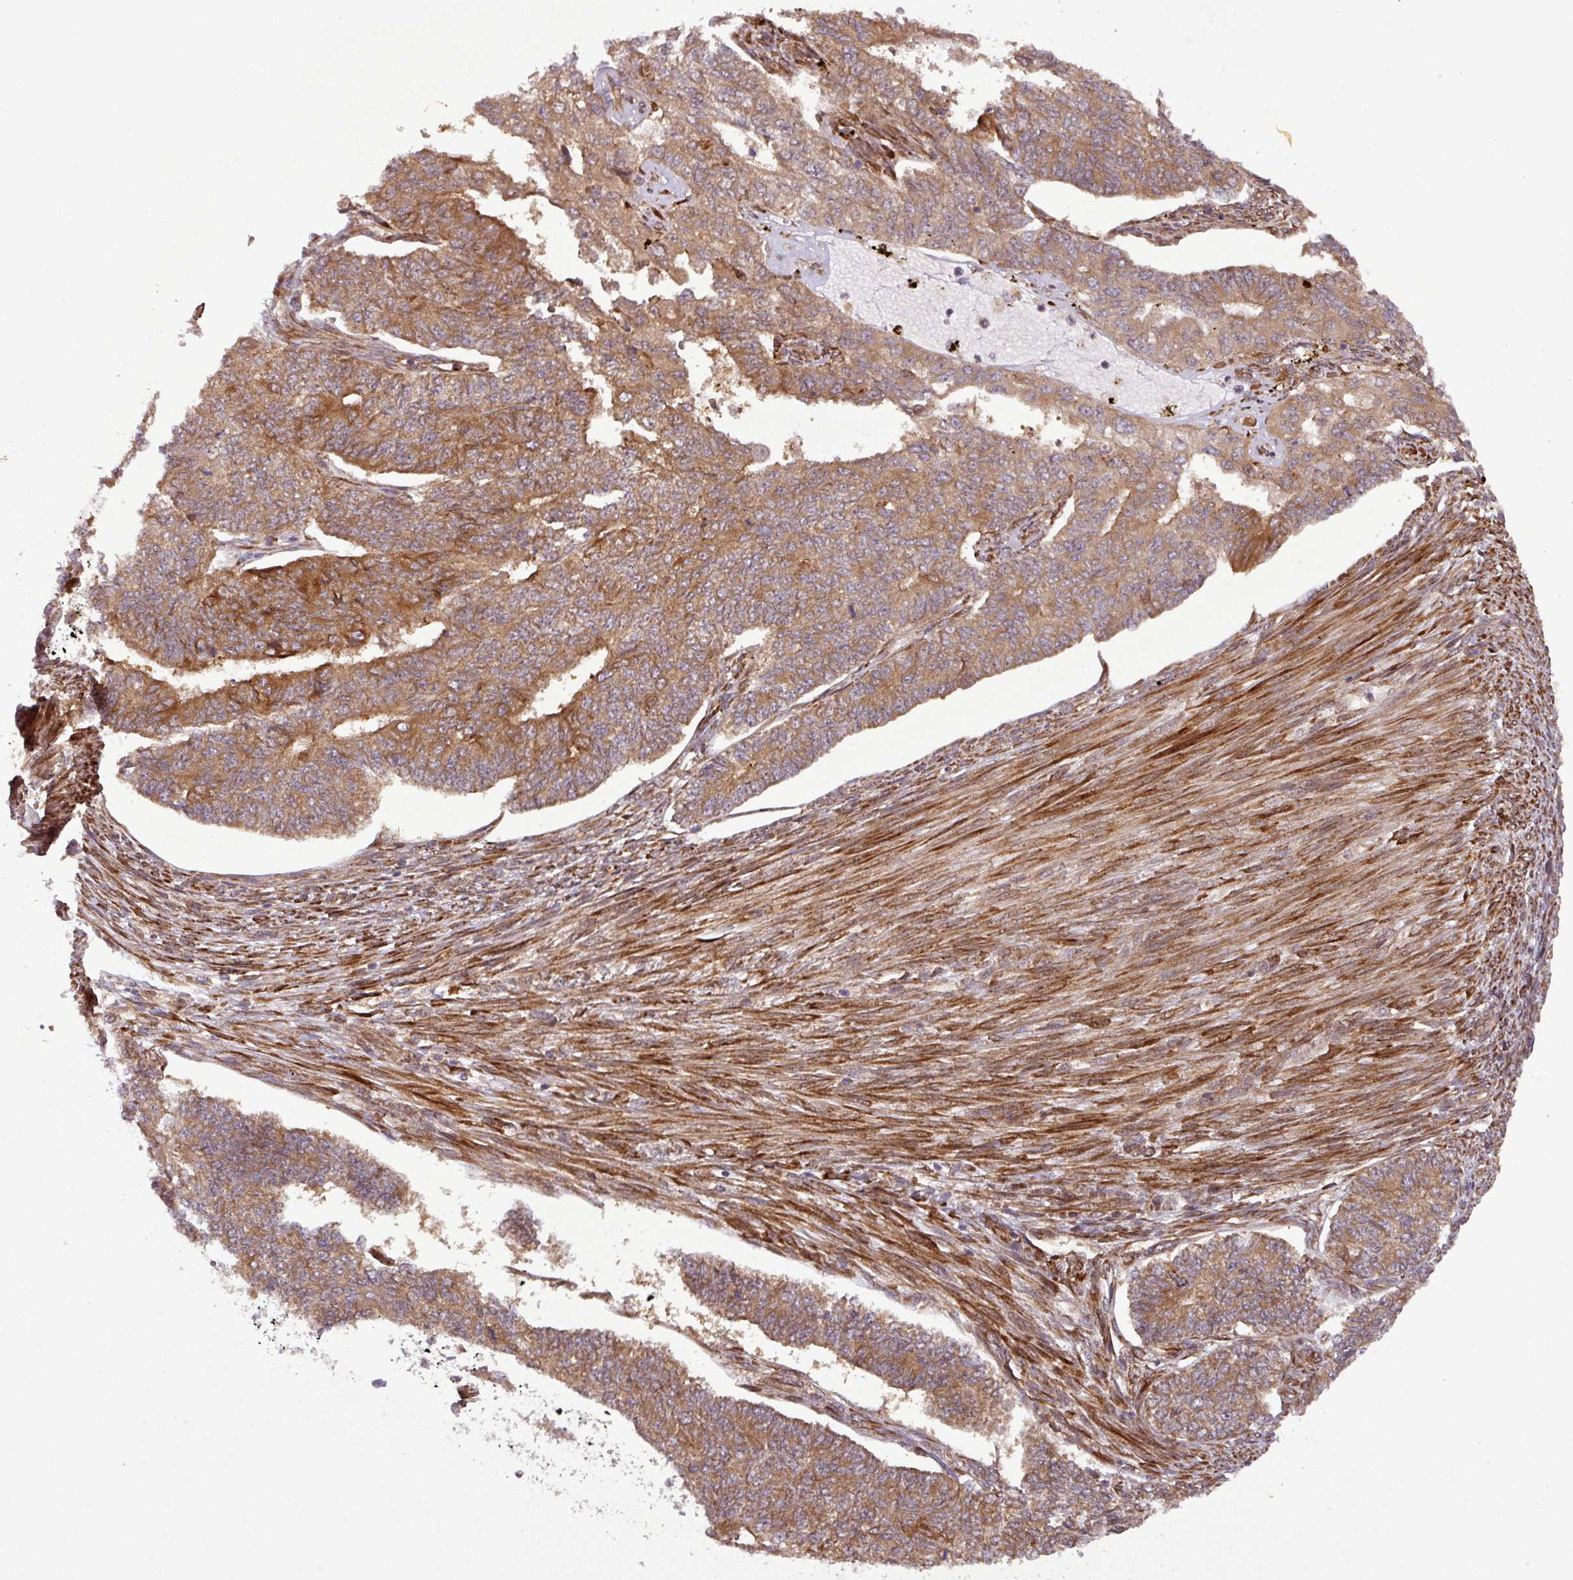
{"staining": {"intensity": "strong", "quantity": ">75%", "location": "cytoplasmic/membranous"}, "tissue": "endometrial cancer", "cell_type": "Tumor cells", "image_type": "cancer", "snomed": [{"axis": "morphology", "description": "Adenocarcinoma, NOS"}, {"axis": "topography", "description": "Endometrium"}], "caption": "Immunohistochemical staining of human adenocarcinoma (endometrial) displays strong cytoplasmic/membranous protein staining in approximately >75% of tumor cells. The protein is stained brown, and the nuclei are stained in blue (DAB IHC with brightfield microscopy, high magnification).", "gene": "ART1", "patient": {"sex": "female", "age": 32}}